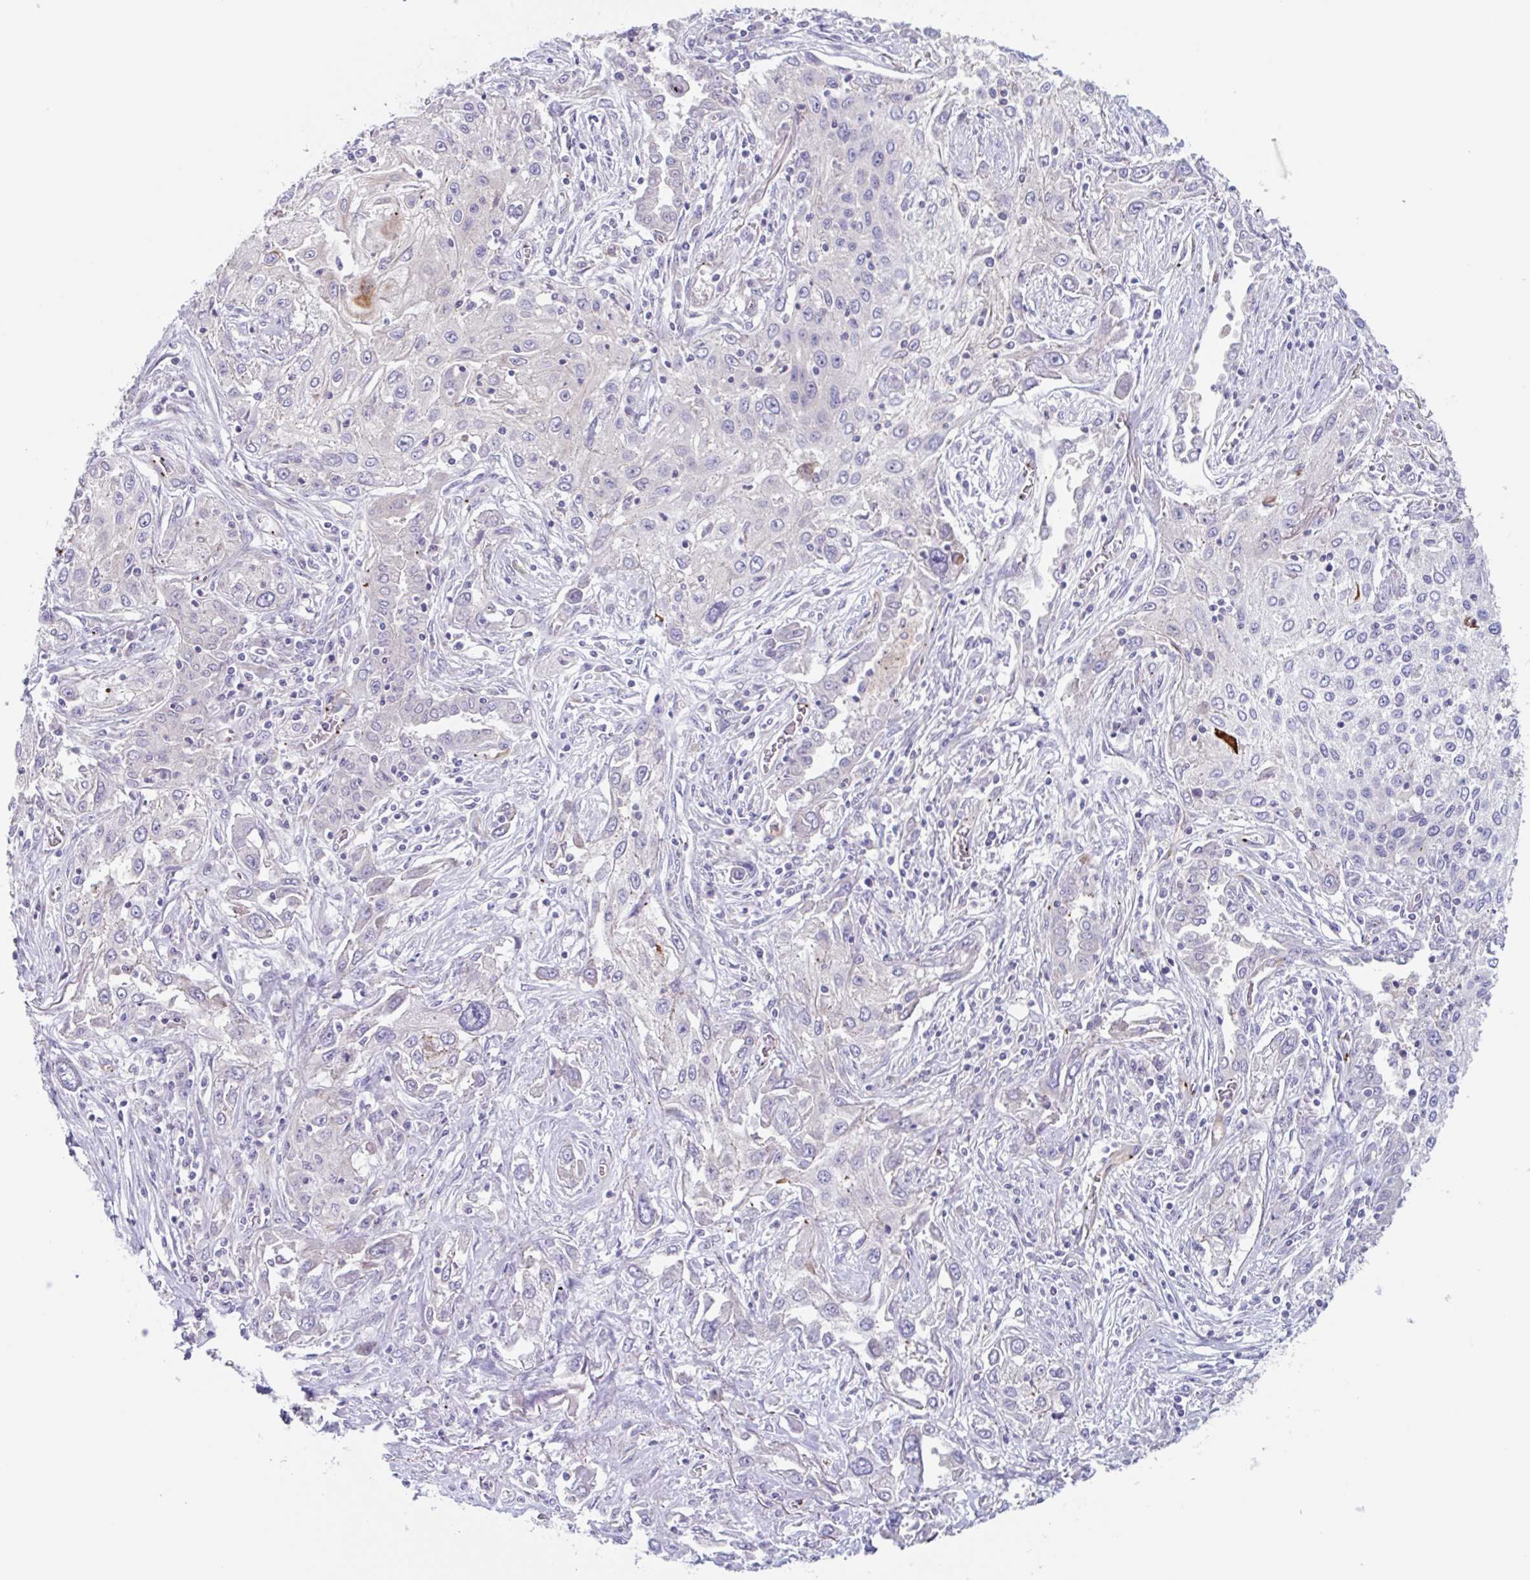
{"staining": {"intensity": "negative", "quantity": "none", "location": "none"}, "tissue": "lung cancer", "cell_type": "Tumor cells", "image_type": "cancer", "snomed": [{"axis": "morphology", "description": "Squamous cell carcinoma, NOS"}, {"axis": "topography", "description": "Lung"}], "caption": "This is an IHC photomicrograph of human lung cancer. There is no positivity in tumor cells.", "gene": "EHD4", "patient": {"sex": "female", "age": 69}}